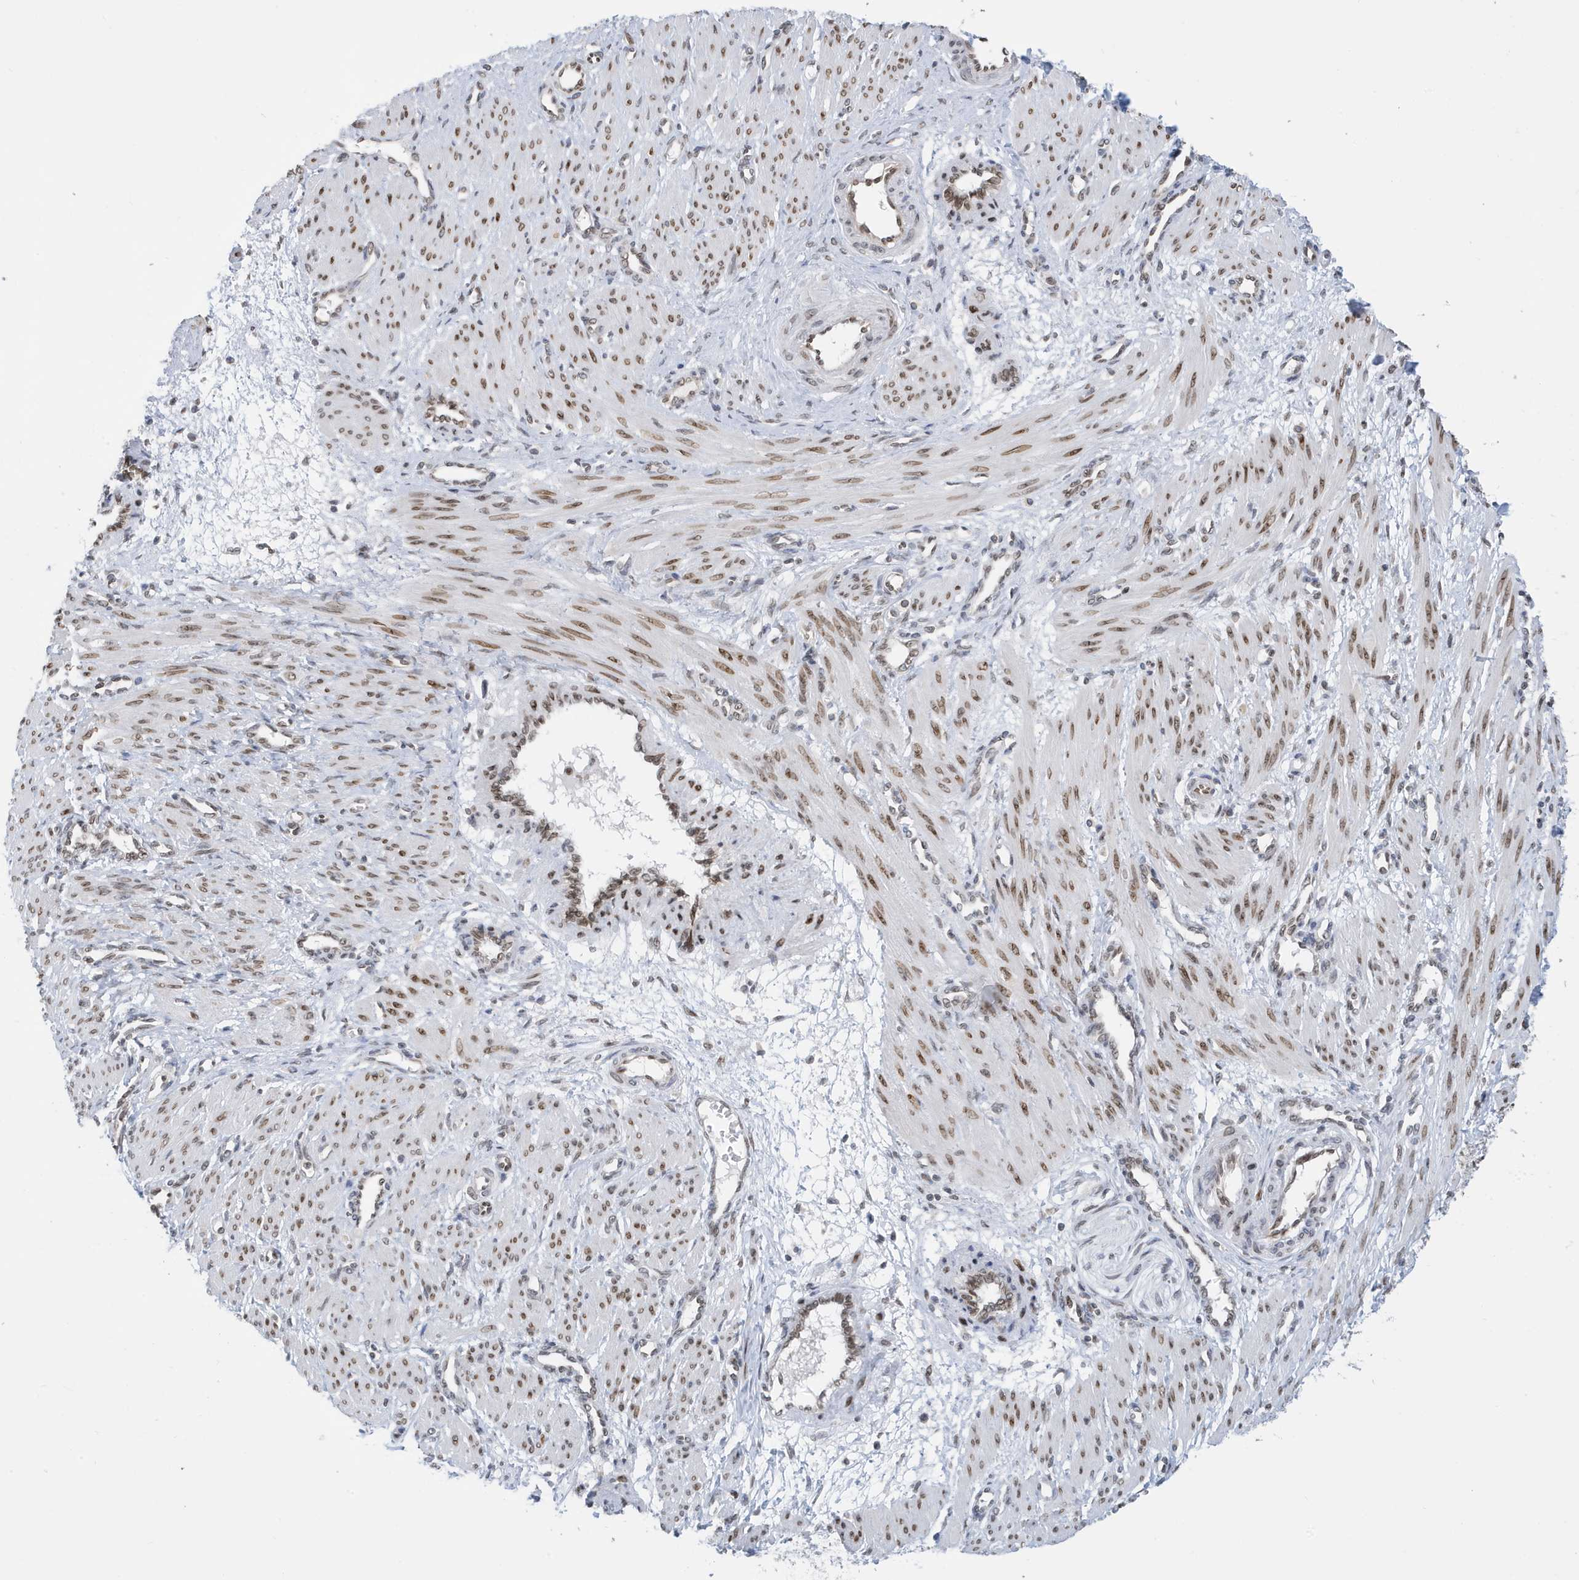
{"staining": {"intensity": "moderate", "quantity": ">75%", "location": "nuclear"}, "tissue": "smooth muscle", "cell_type": "Smooth muscle cells", "image_type": "normal", "snomed": [{"axis": "morphology", "description": "Normal tissue, NOS"}, {"axis": "topography", "description": "Endometrium"}], "caption": "IHC histopathology image of normal smooth muscle: smooth muscle stained using IHC shows medium levels of moderate protein expression localized specifically in the nuclear of smooth muscle cells, appearing as a nuclear brown color.", "gene": "PCYT1A", "patient": {"sex": "female", "age": 33}}